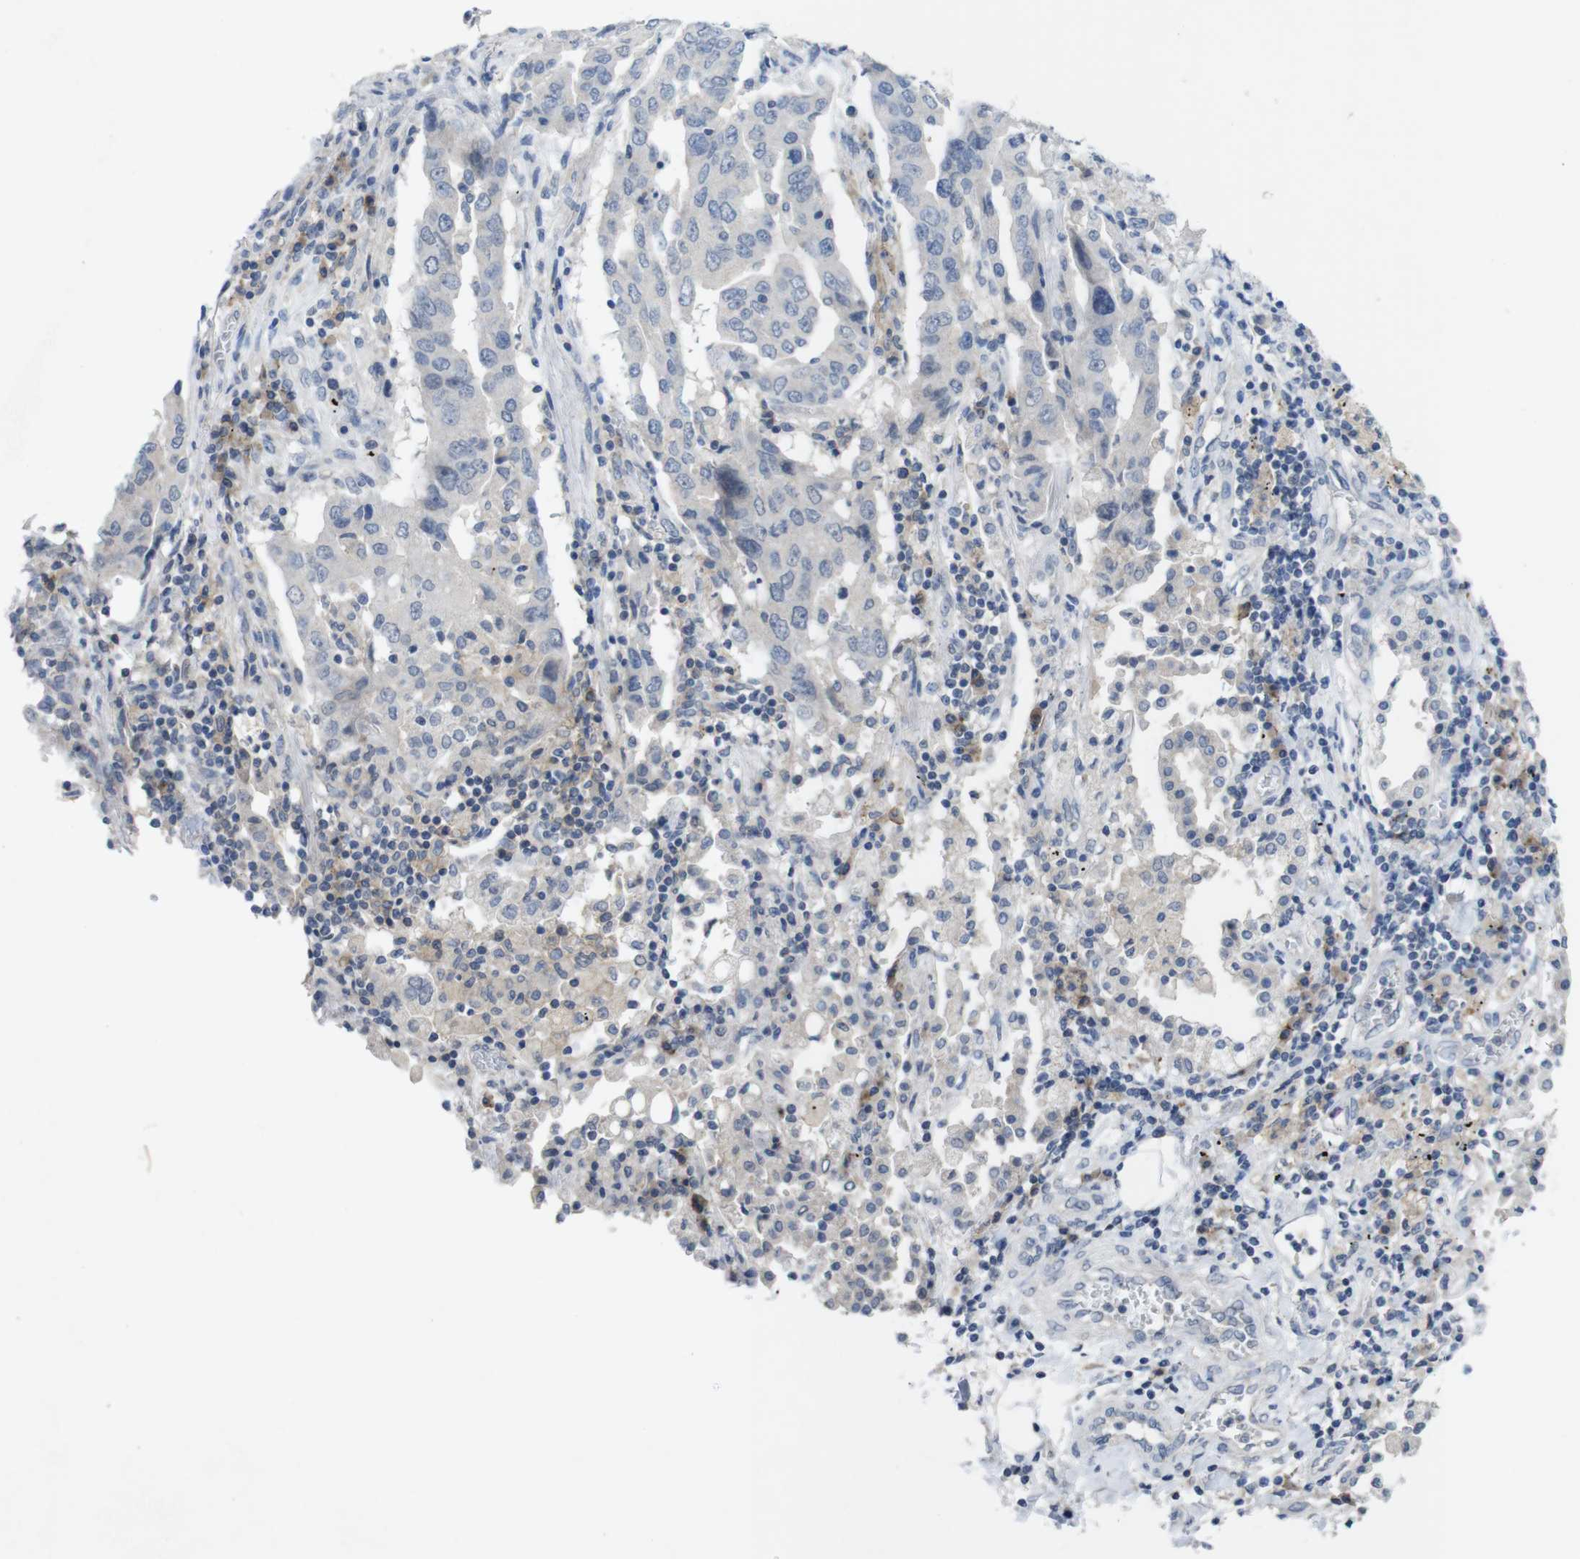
{"staining": {"intensity": "negative", "quantity": "none", "location": "none"}, "tissue": "lung cancer", "cell_type": "Tumor cells", "image_type": "cancer", "snomed": [{"axis": "morphology", "description": "Adenocarcinoma, NOS"}, {"axis": "topography", "description": "Lung"}], "caption": "Immunohistochemistry image of neoplastic tissue: lung cancer stained with DAB (3,3'-diaminobenzidine) exhibits no significant protein positivity in tumor cells. (Immunohistochemistry (ihc), brightfield microscopy, high magnification).", "gene": "SLAMF7", "patient": {"sex": "female", "age": 65}}